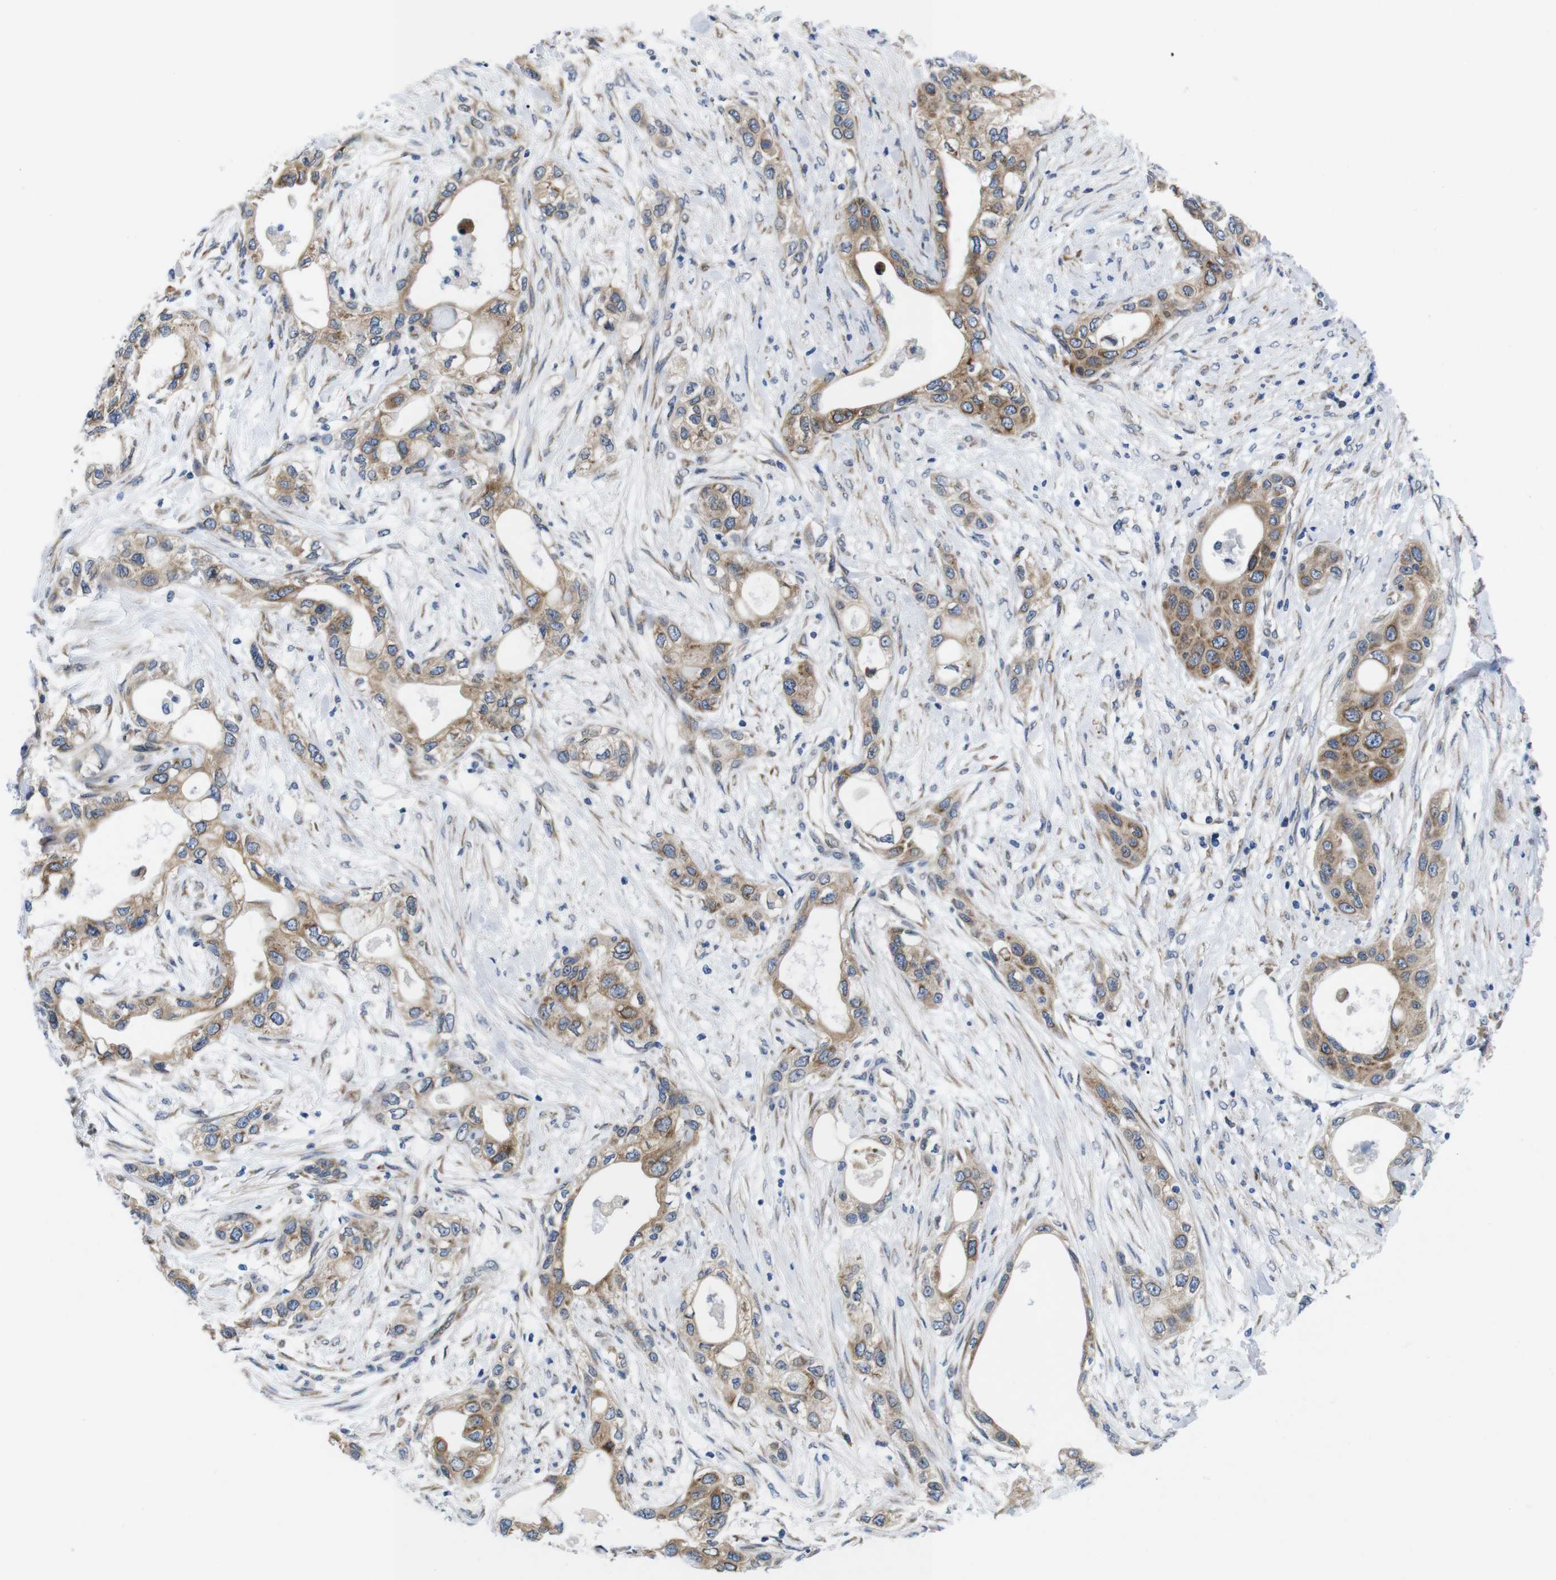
{"staining": {"intensity": "moderate", "quantity": ">75%", "location": "cytoplasmic/membranous"}, "tissue": "pancreatic cancer", "cell_type": "Tumor cells", "image_type": "cancer", "snomed": [{"axis": "morphology", "description": "Adenocarcinoma, NOS"}, {"axis": "topography", "description": "Pancreas"}], "caption": "Brown immunohistochemical staining in pancreatic cancer displays moderate cytoplasmic/membranous positivity in approximately >75% of tumor cells.", "gene": "HACD3", "patient": {"sex": "female", "age": 70}}